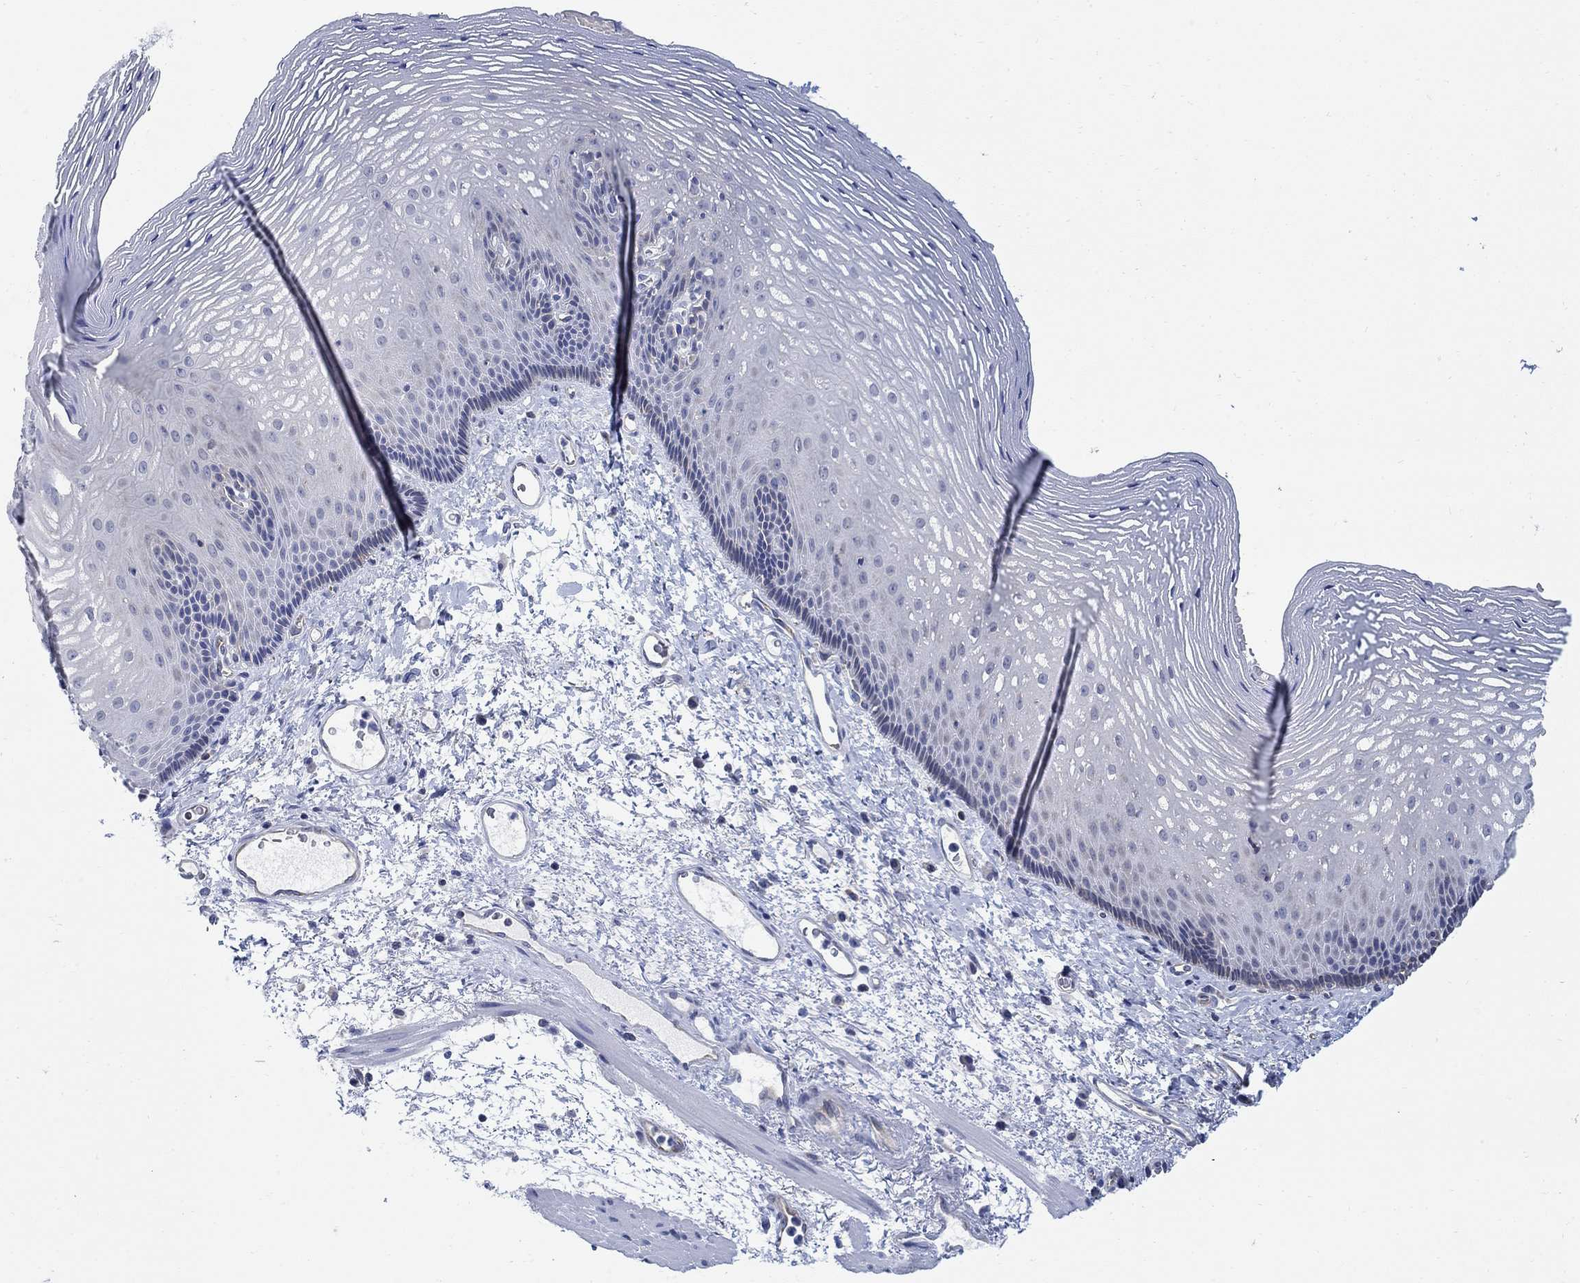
{"staining": {"intensity": "negative", "quantity": "none", "location": "none"}, "tissue": "esophagus", "cell_type": "Squamous epithelial cells", "image_type": "normal", "snomed": [{"axis": "morphology", "description": "Normal tissue, NOS"}, {"axis": "topography", "description": "Esophagus"}], "caption": "Immunohistochemical staining of unremarkable esophagus demonstrates no significant expression in squamous epithelial cells. (Stains: DAB IHC with hematoxylin counter stain, Microscopy: brightfield microscopy at high magnification).", "gene": "PHF21B", "patient": {"sex": "male", "age": 76}}